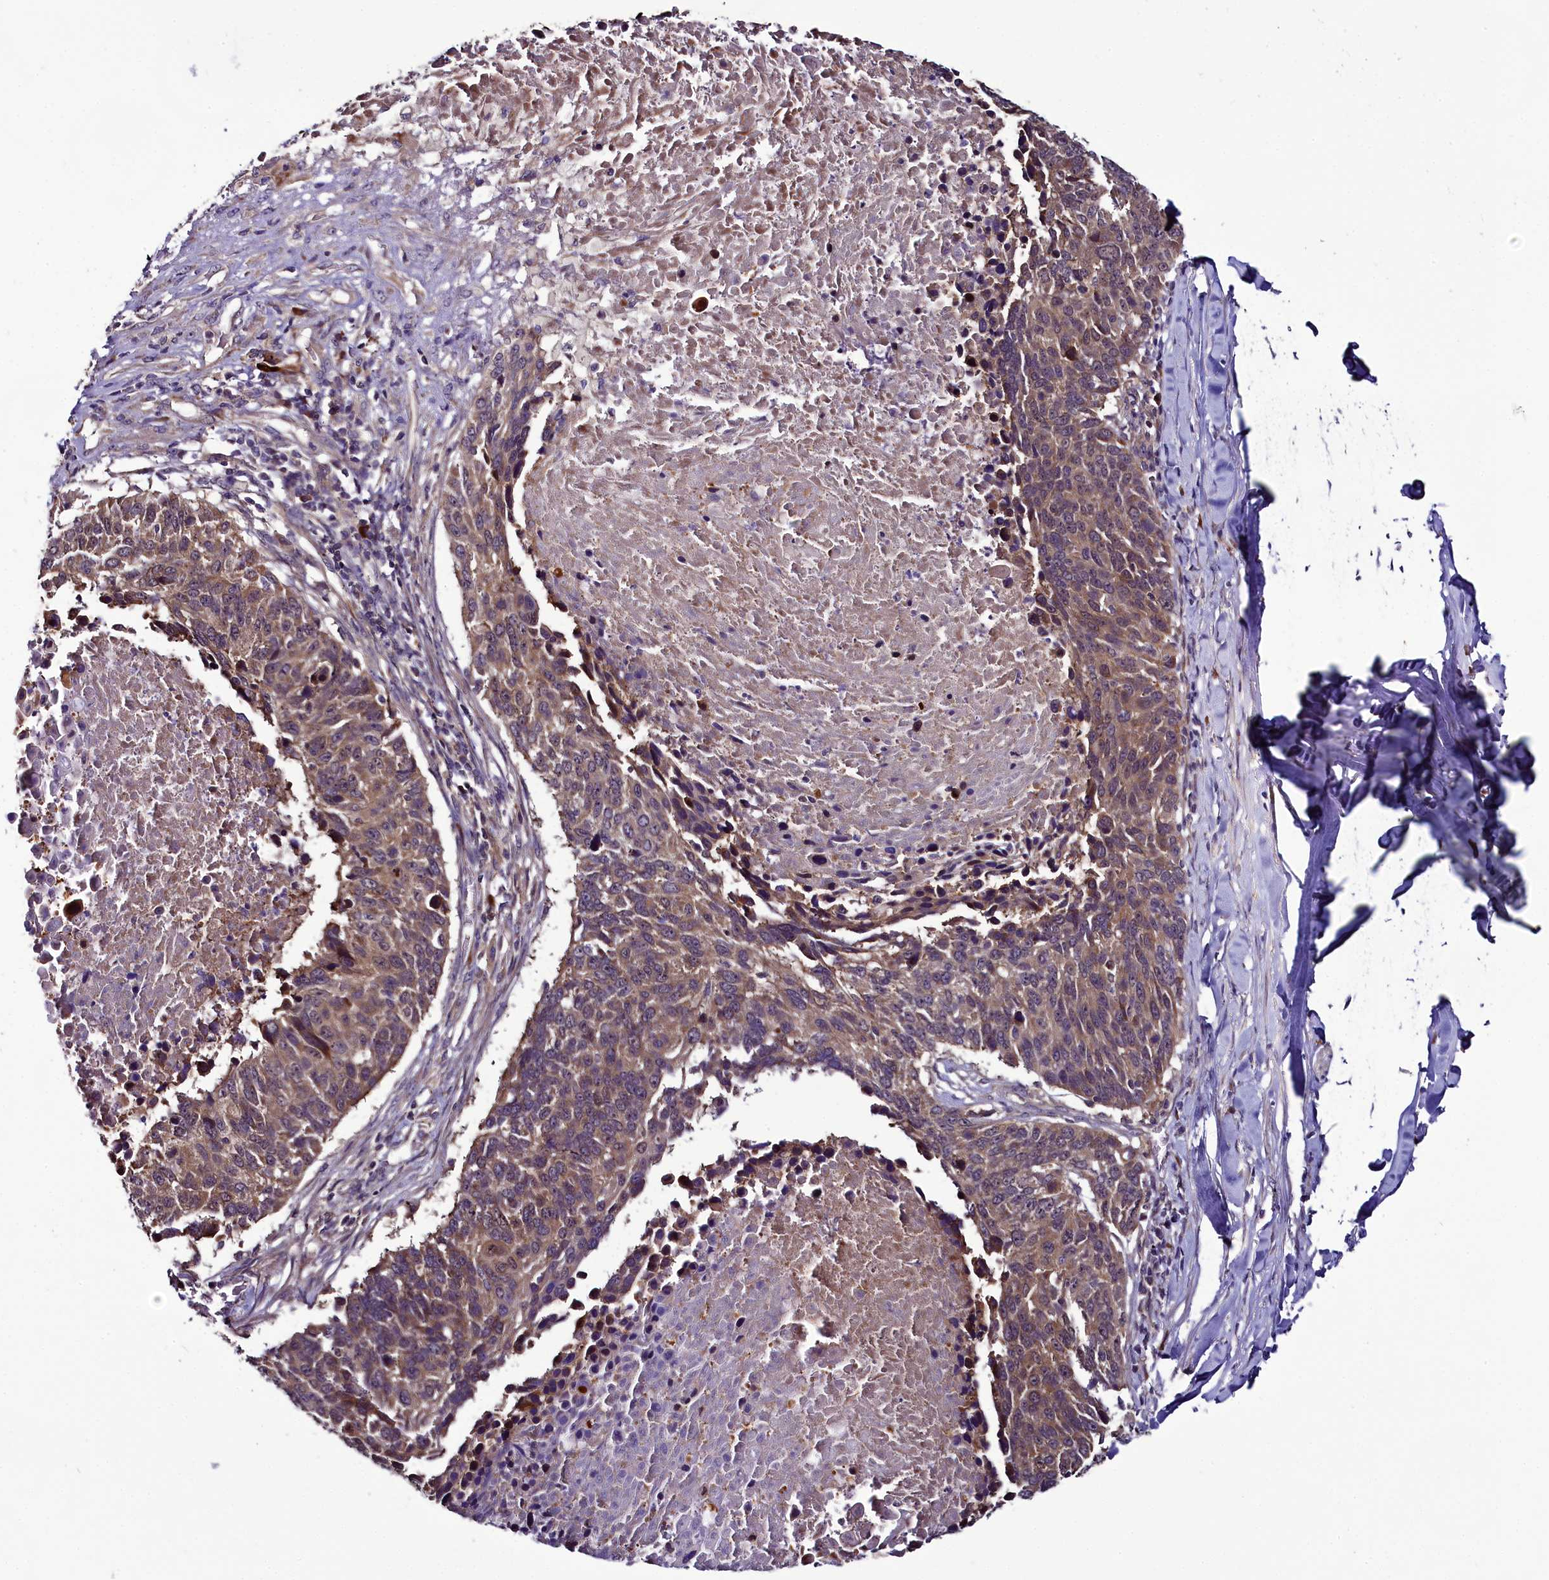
{"staining": {"intensity": "weak", "quantity": ">75%", "location": "cytoplasmic/membranous"}, "tissue": "lung cancer", "cell_type": "Tumor cells", "image_type": "cancer", "snomed": [{"axis": "morphology", "description": "Normal tissue, NOS"}, {"axis": "morphology", "description": "Squamous cell carcinoma, NOS"}, {"axis": "topography", "description": "Lymph node"}, {"axis": "topography", "description": "Lung"}], "caption": "An IHC image of tumor tissue is shown. Protein staining in brown labels weak cytoplasmic/membranous positivity in lung cancer (squamous cell carcinoma) within tumor cells. The protein is stained brown, and the nuclei are stained in blue (DAB (3,3'-diaminobenzidine) IHC with brightfield microscopy, high magnification).", "gene": "RPUSD2", "patient": {"sex": "male", "age": 66}}